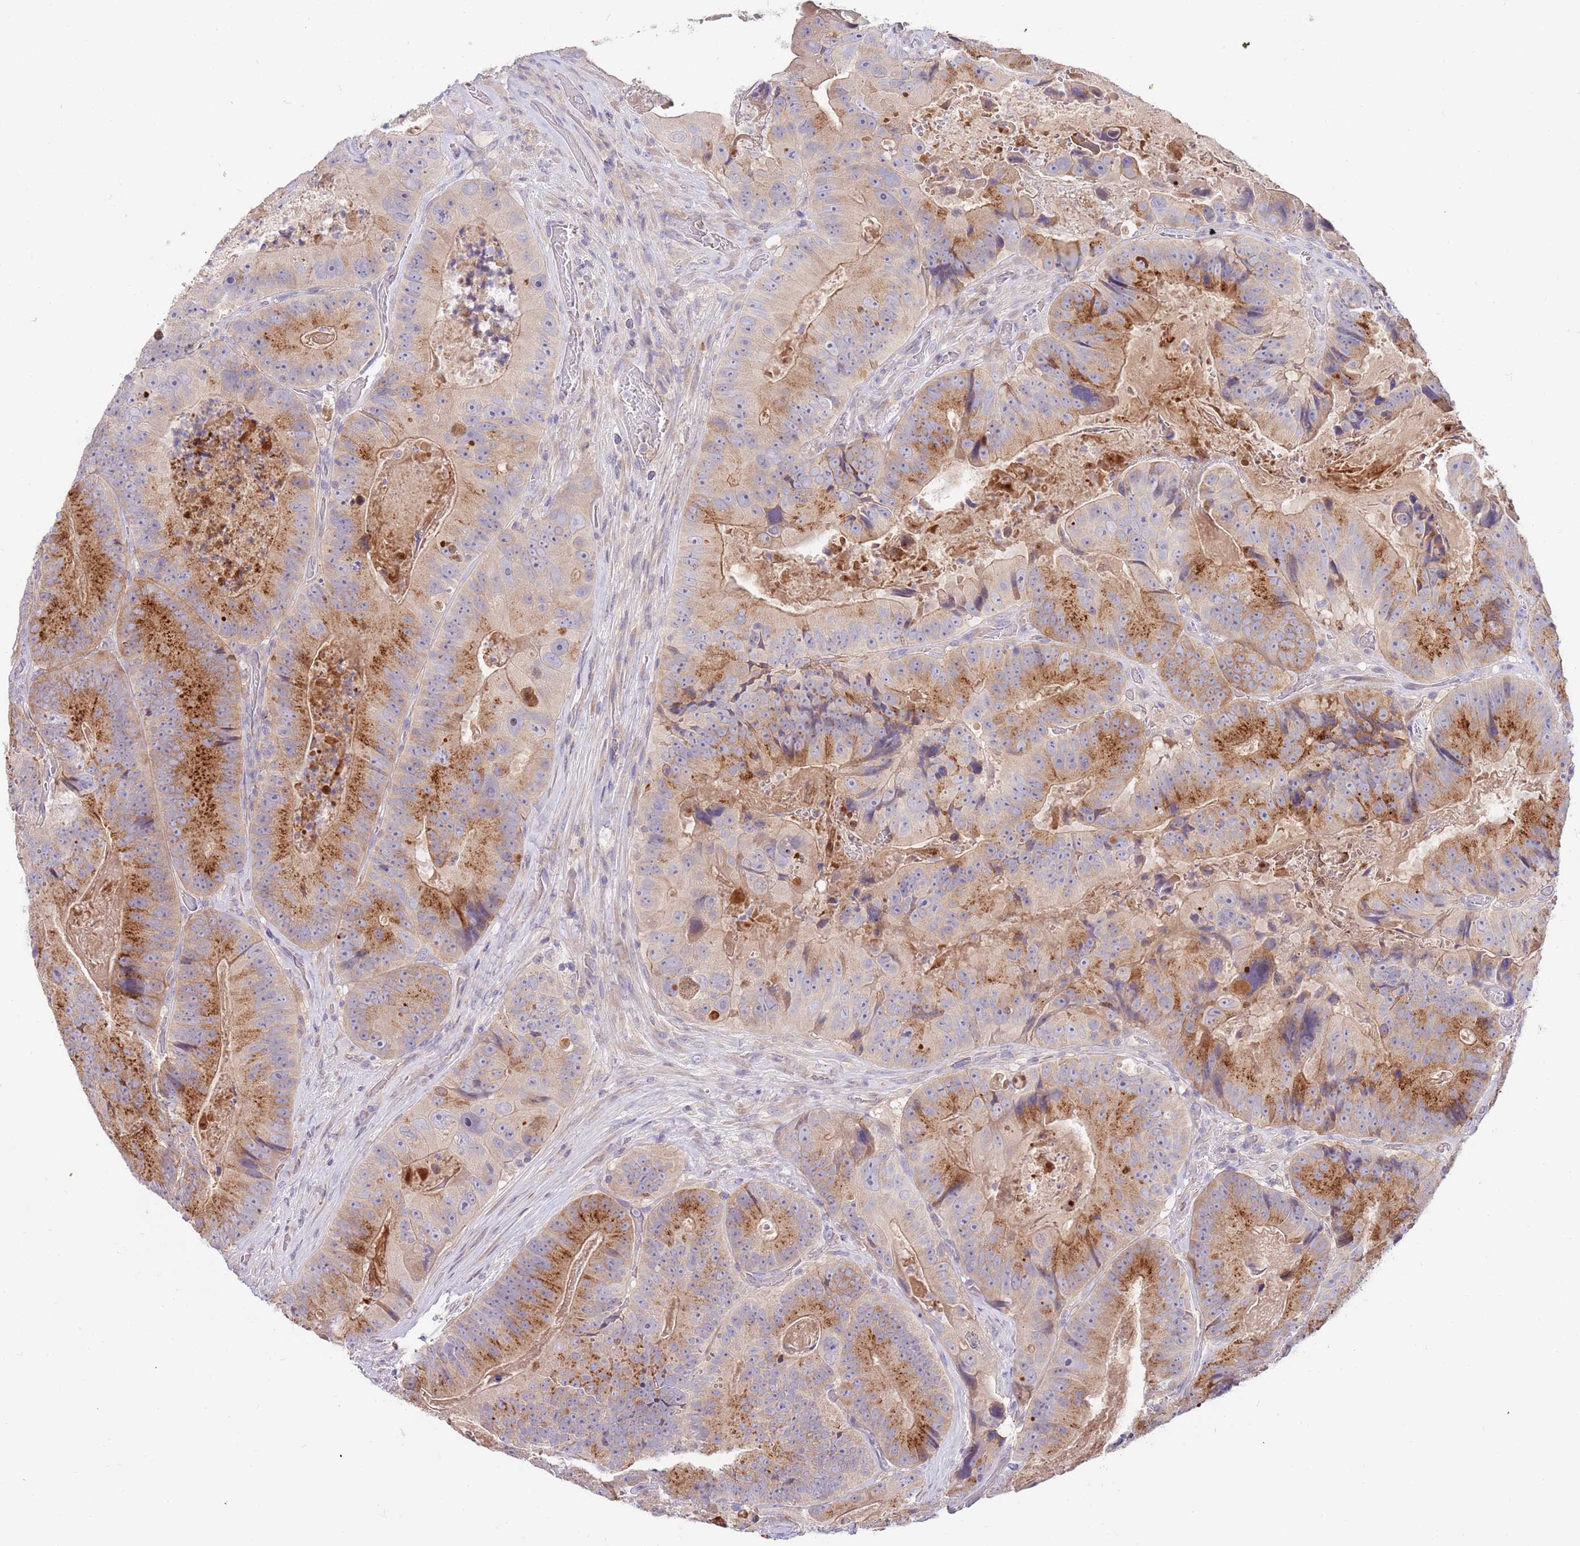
{"staining": {"intensity": "strong", "quantity": ">75%", "location": "cytoplasmic/membranous"}, "tissue": "colorectal cancer", "cell_type": "Tumor cells", "image_type": "cancer", "snomed": [{"axis": "morphology", "description": "Adenocarcinoma, NOS"}, {"axis": "topography", "description": "Colon"}], "caption": "A high amount of strong cytoplasmic/membranous staining is appreciated in approximately >75% of tumor cells in colorectal adenocarcinoma tissue.", "gene": "BORCS5", "patient": {"sex": "female", "age": 86}}